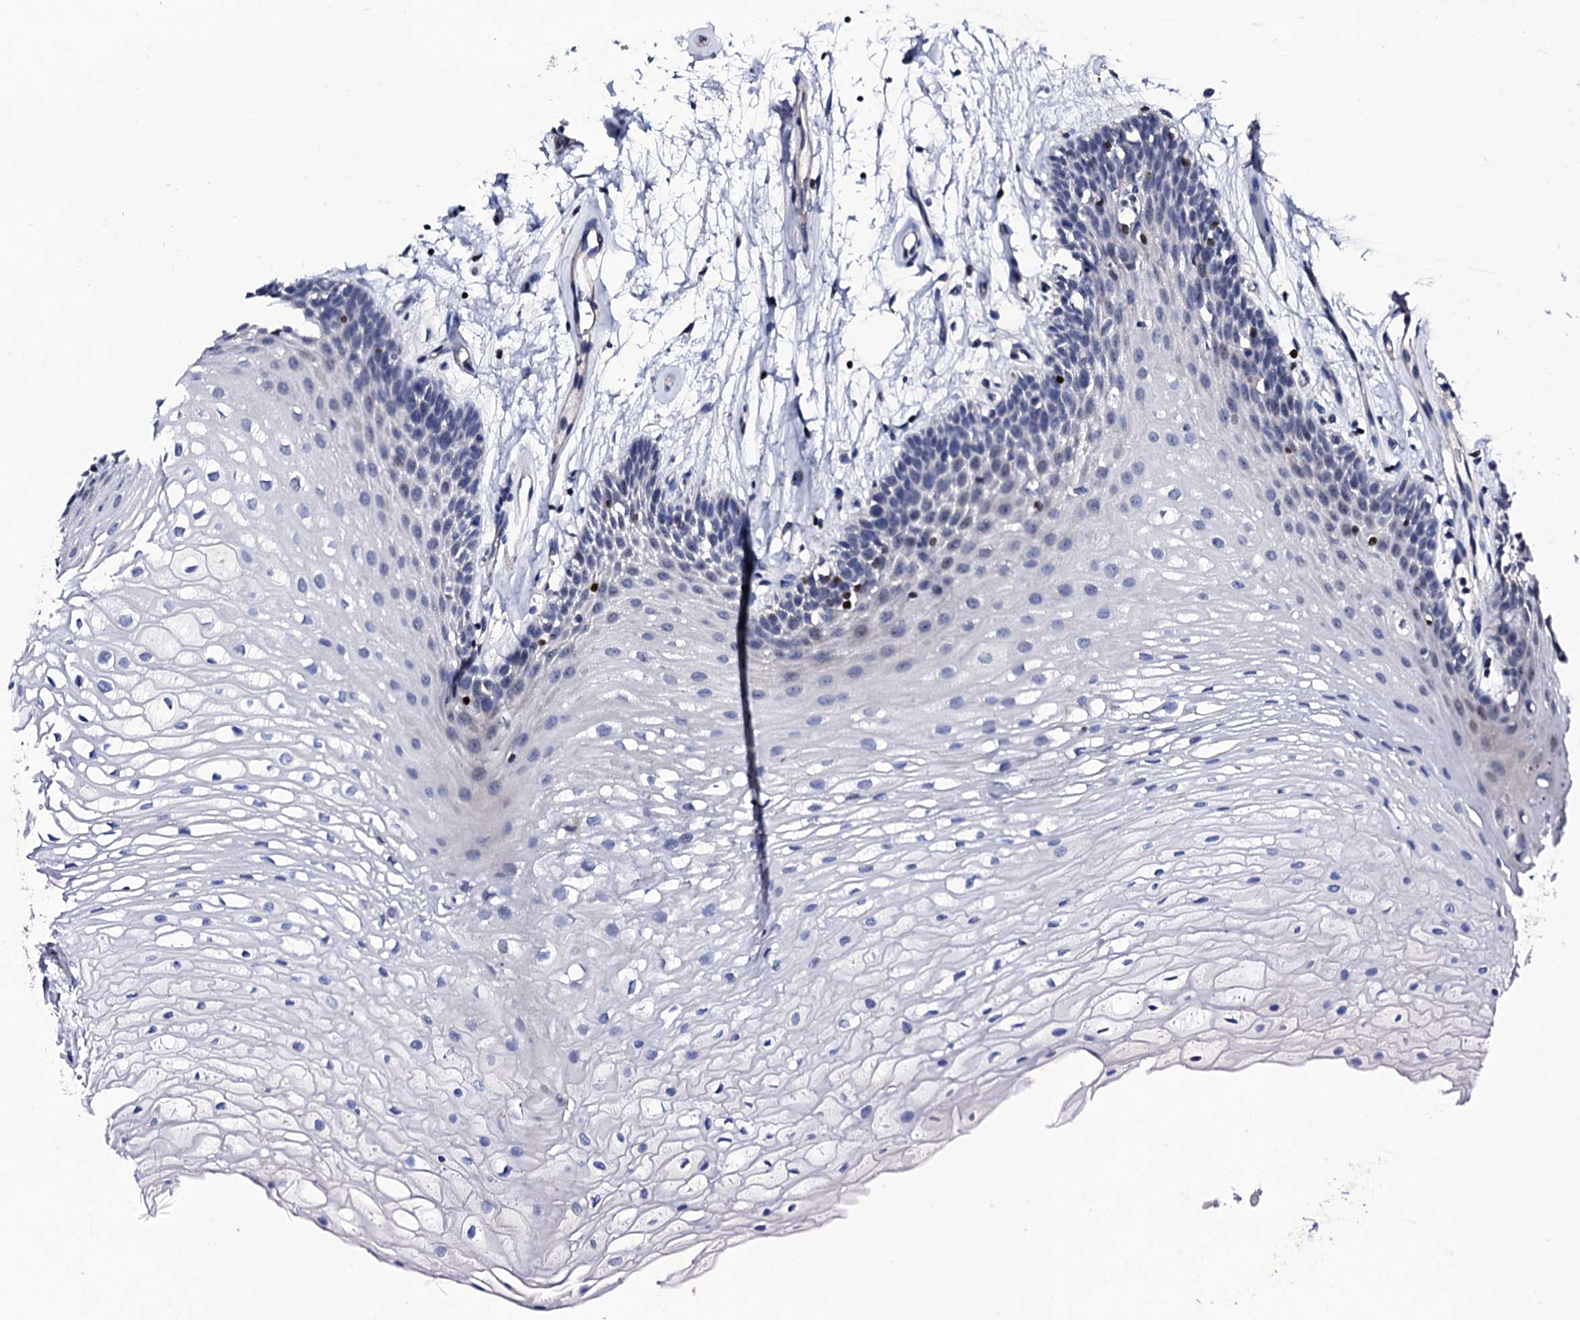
{"staining": {"intensity": "negative", "quantity": "none", "location": "none"}, "tissue": "oral mucosa", "cell_type": "Squamous epithelial cells", "image_type": "normal", "snomed": [{"axis": "morphology", "description": "Normal tissue, NOS"}, {"axis": "topography", "description": "Oral tissue"}], "caption": "The photomicrograph displays no significant expression in squamous epithelial cells of oral mucosa.", "gene": "NPM2", "patient": {"sex": "female", "age": 80}}